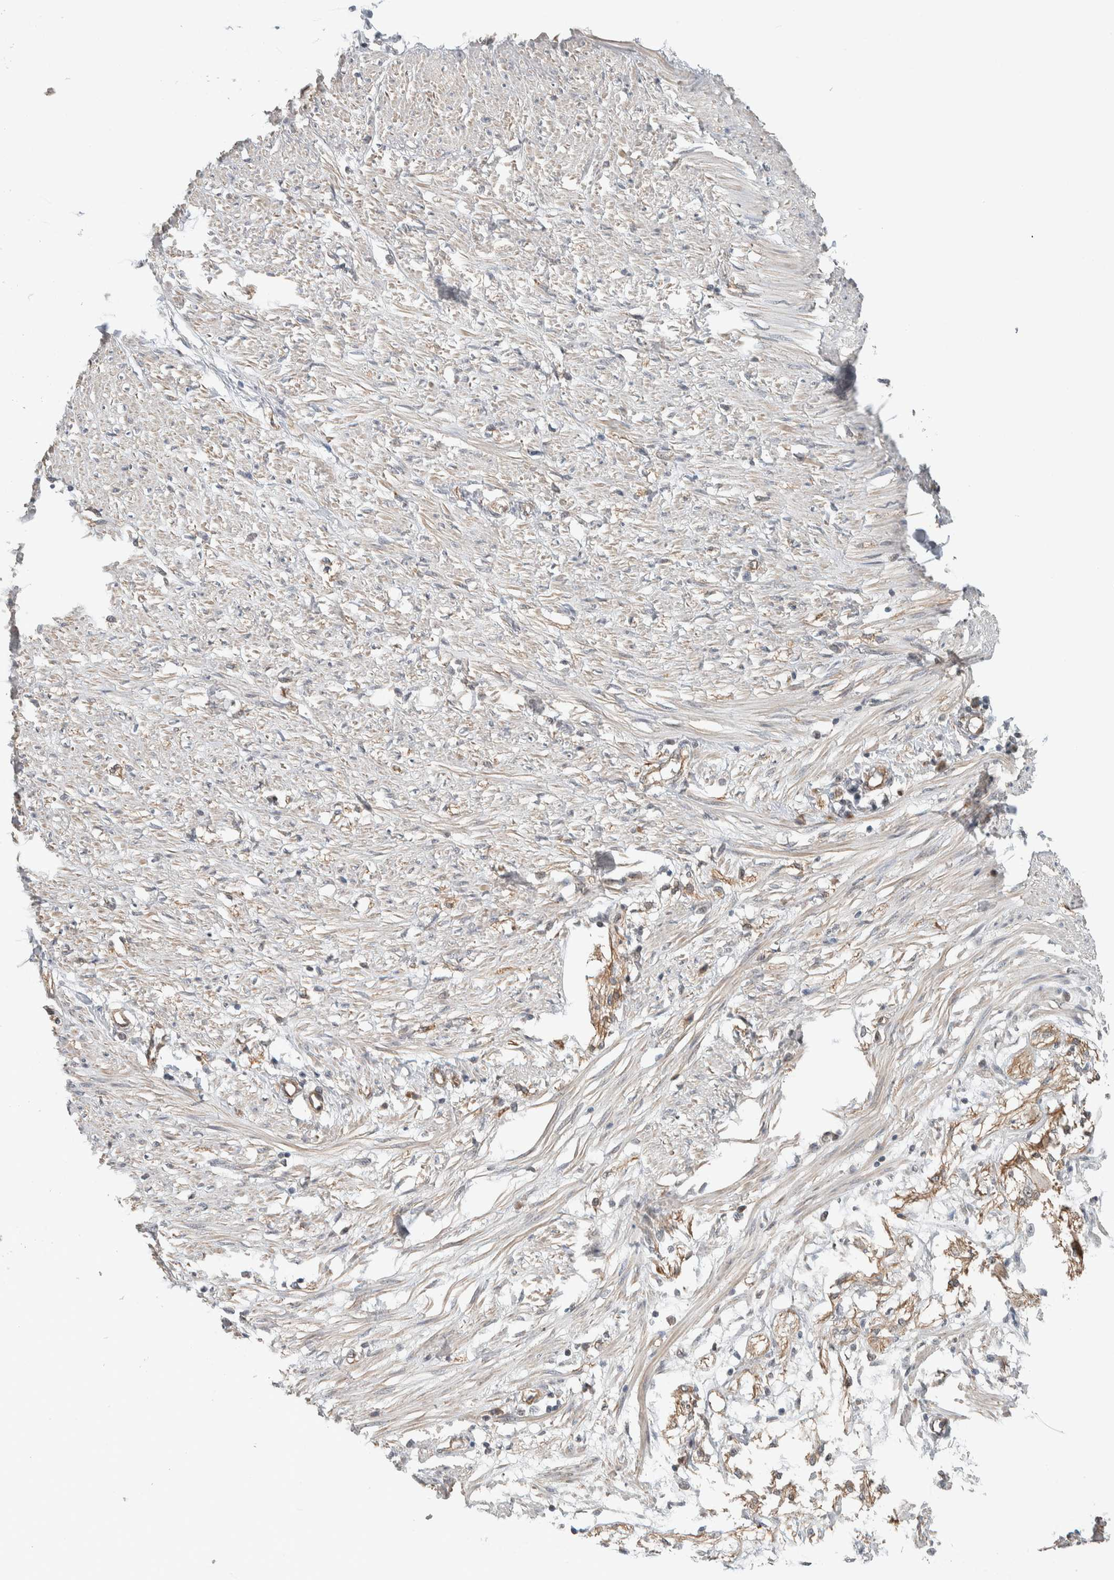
{"staining": {"intensity": "negative", "quantity": "none", "location": "none"}, "tissue": "adipose tissue", "cell_type": "Adipocytes", "image_type": "normal", "snomed": [{"axis": "morphology", "description": "Normal tissue, NOS"}, {"axis": "morphology", "description": "Adenocarcinoma, NOS"}, {"axis": "topography", "description": "Colon"}, {"axis": "topography", "description": "Peripheral nerve tissue"}], "caption": "Immunohistochemistry micrograph of normal adipose tissue stained for a protein (brown), which displays no staining in adipocytes.", "gene": "DEPTOR", "patient": {"sex": "male", "age": 14}}